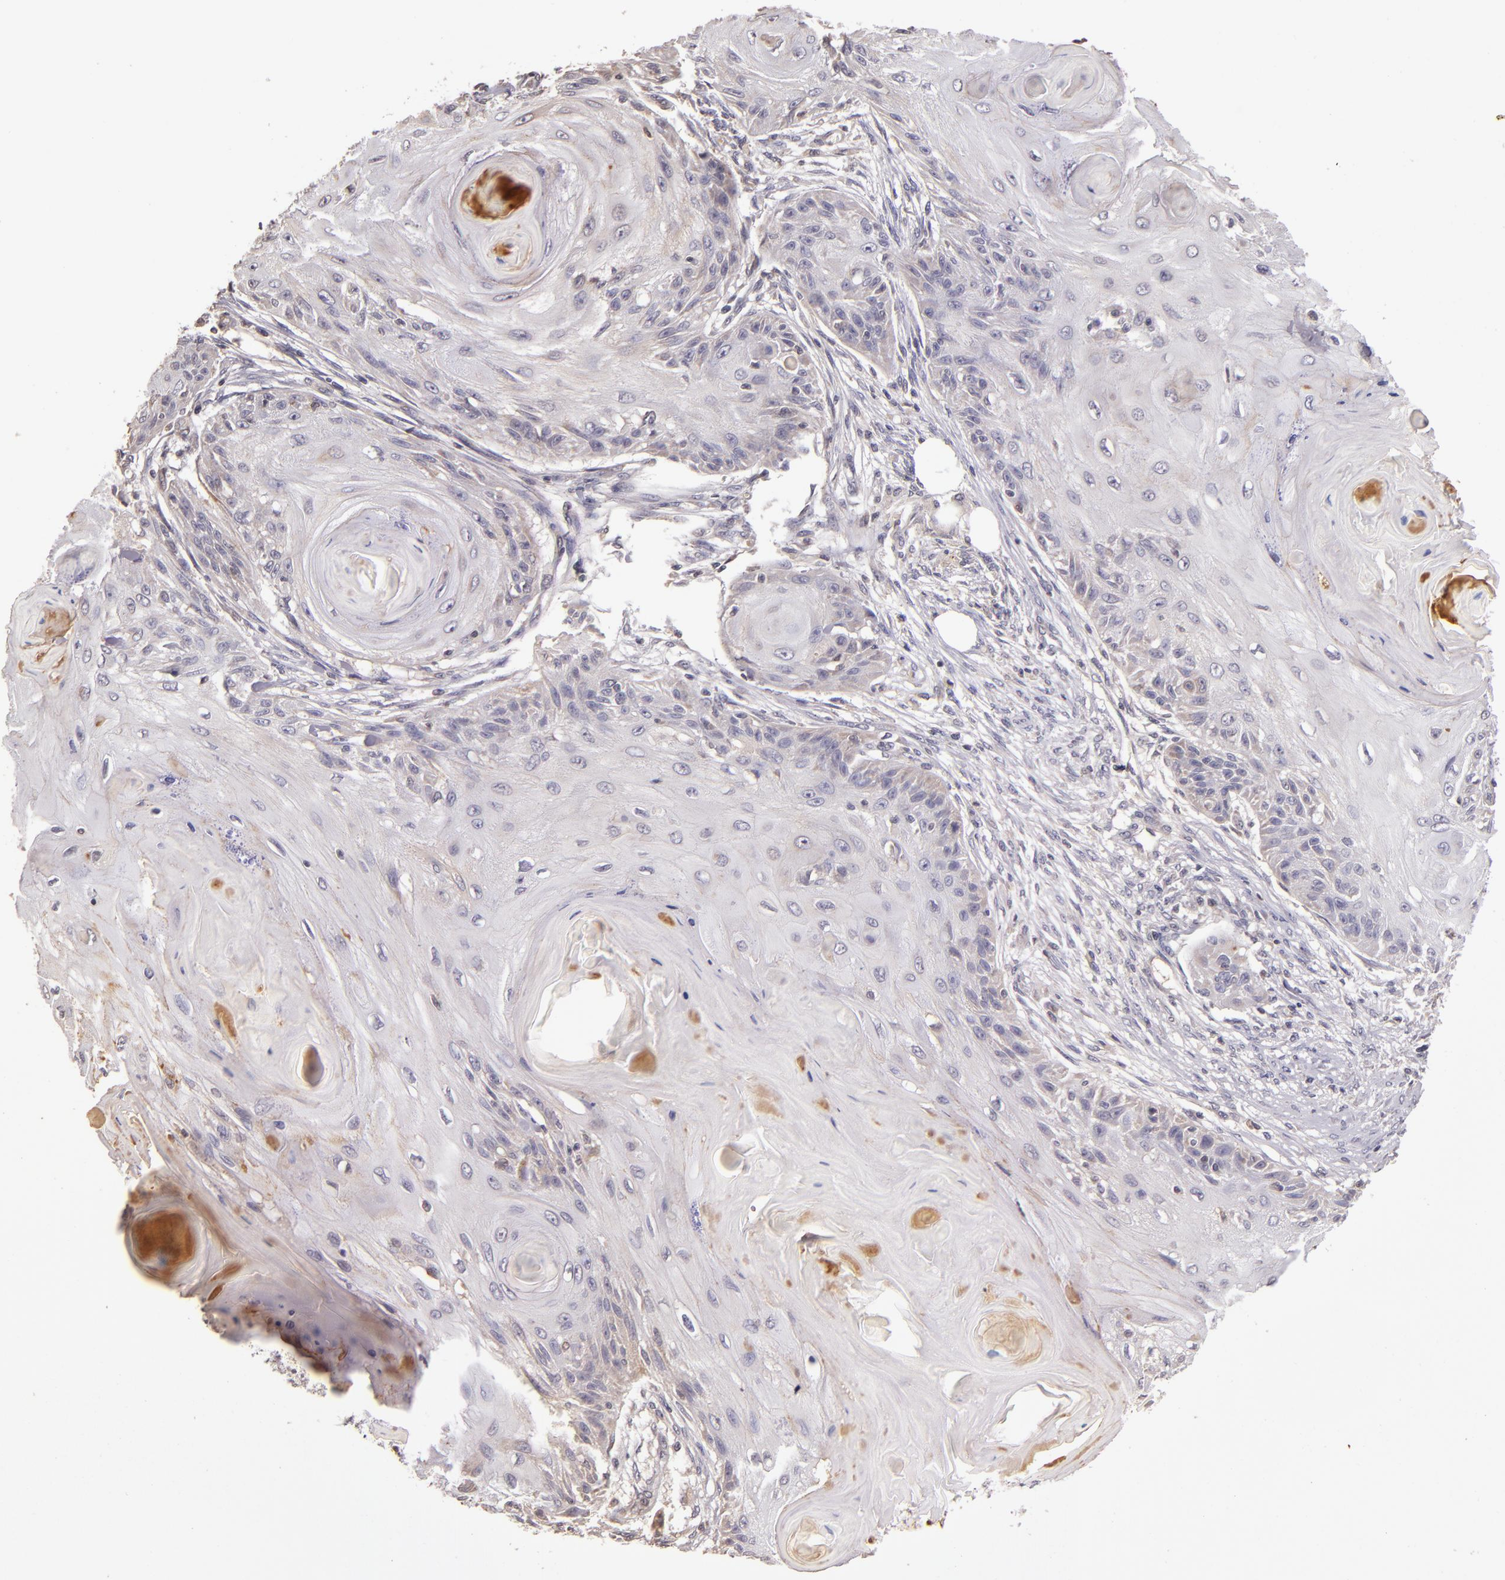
{"staining": {"intensity": "weak", "quantity": "<25%", "location": "cytoplasmic/membranous"}, "tissue": "skin cancer", "cell_type": "Tumor cells", "image_type": "cancer", "snomed": [{"axis": "morphology", "description": "Squamous cell carcinoma, NOS"}, {"axis": "topography", "description": "Skin"}], "caption": "Skin squamous cell carcinoma was stained to show a protein in brown. There is no significant positivity in tumor cells.", "gene": "ABL1", "patient": {"sex": "female", "age": 88}}